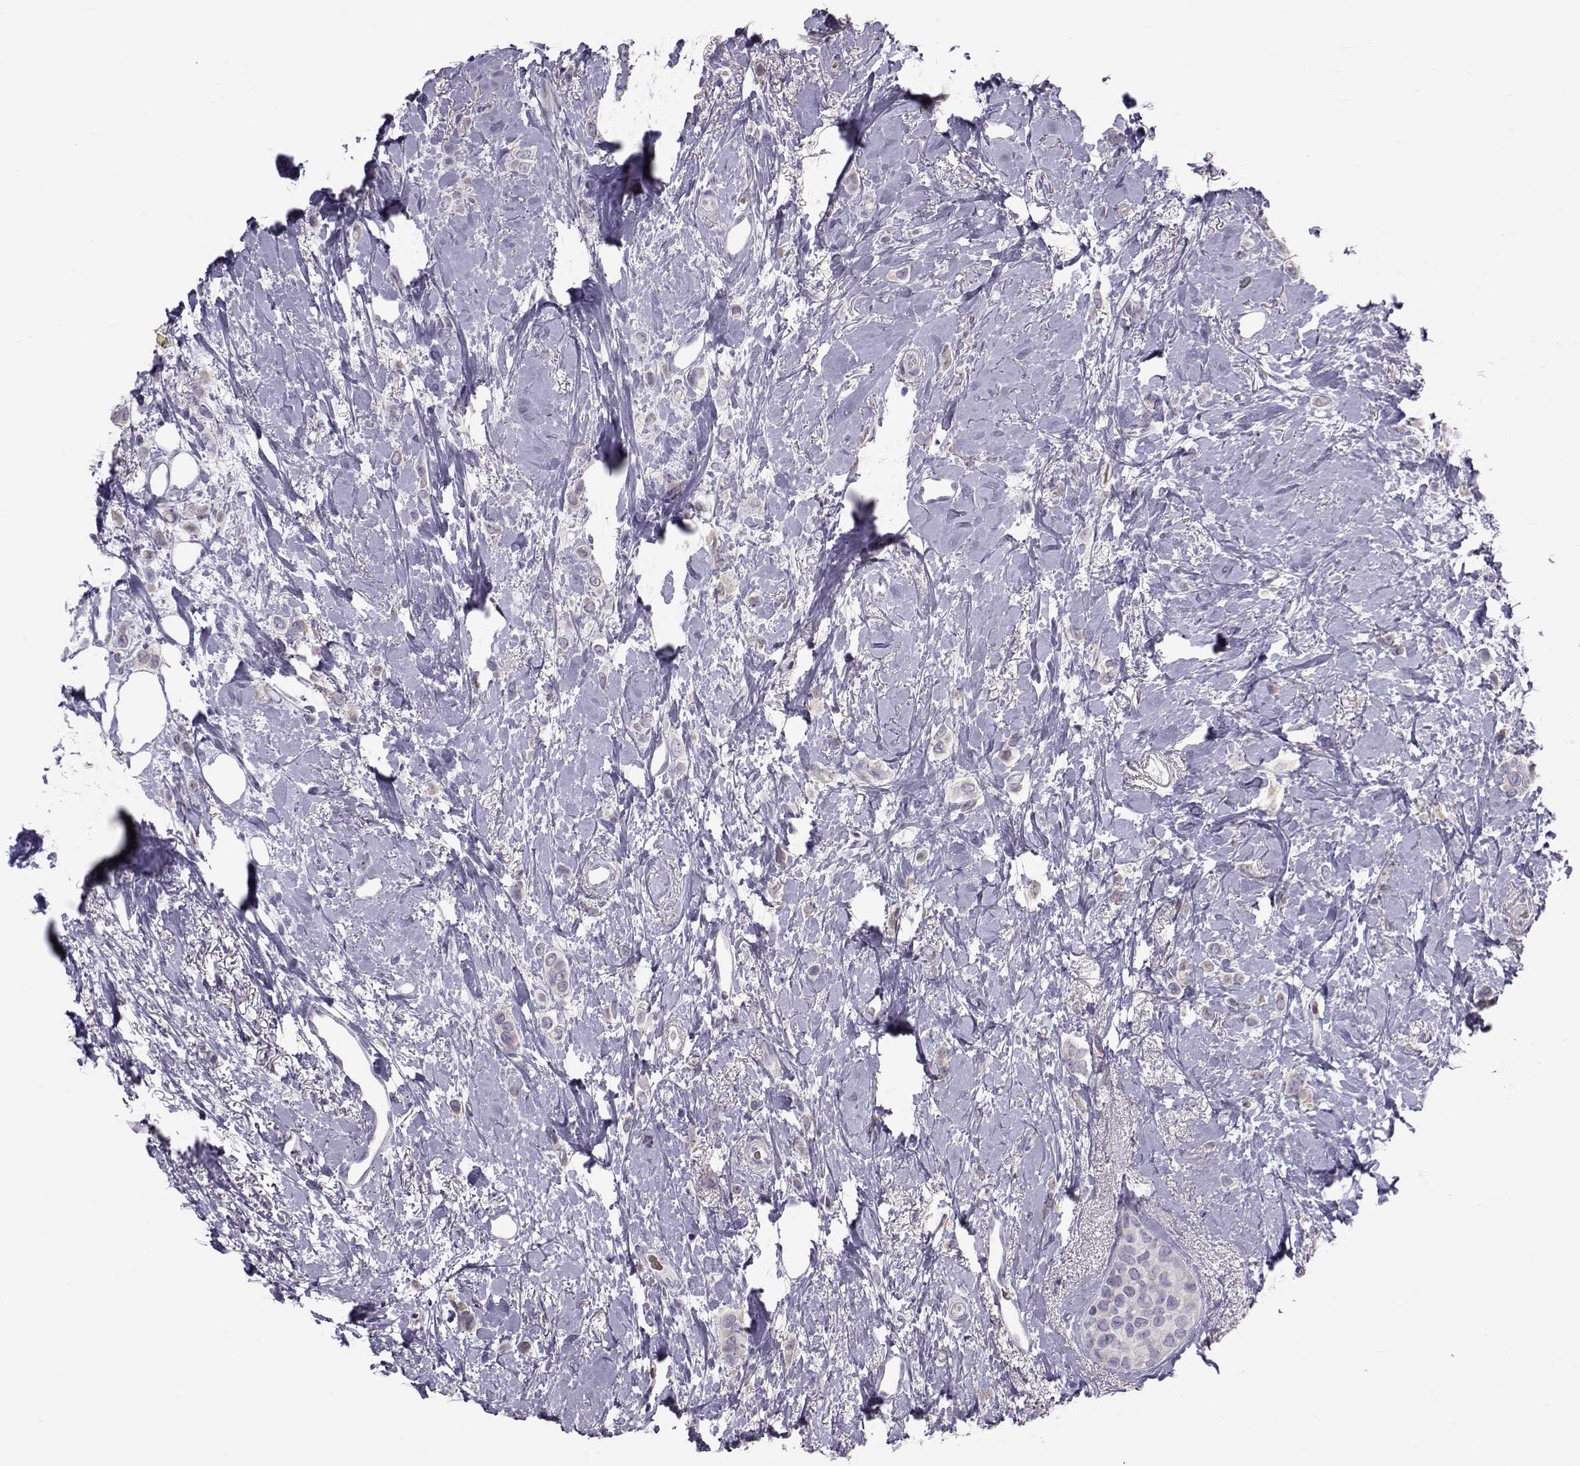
{"staining": {"intensity": "negative", "quantity": "none", "location": "none"}, "tissue": "breast cancer", "cell_type": "Tumor cells", "image_type": "cancer", "snomed": [{"axis": "morphology", "description": "Lobular carcinoma"}, {"axis": "topography", "description": "Breast"}], "caption": "Tumor cells show no significant expression in breast lobular carcinoma. (IHC, brightfield microscopy, high magnification).", "gene": "GARIN3", "patient": {"sex": "female", "age": 66}}